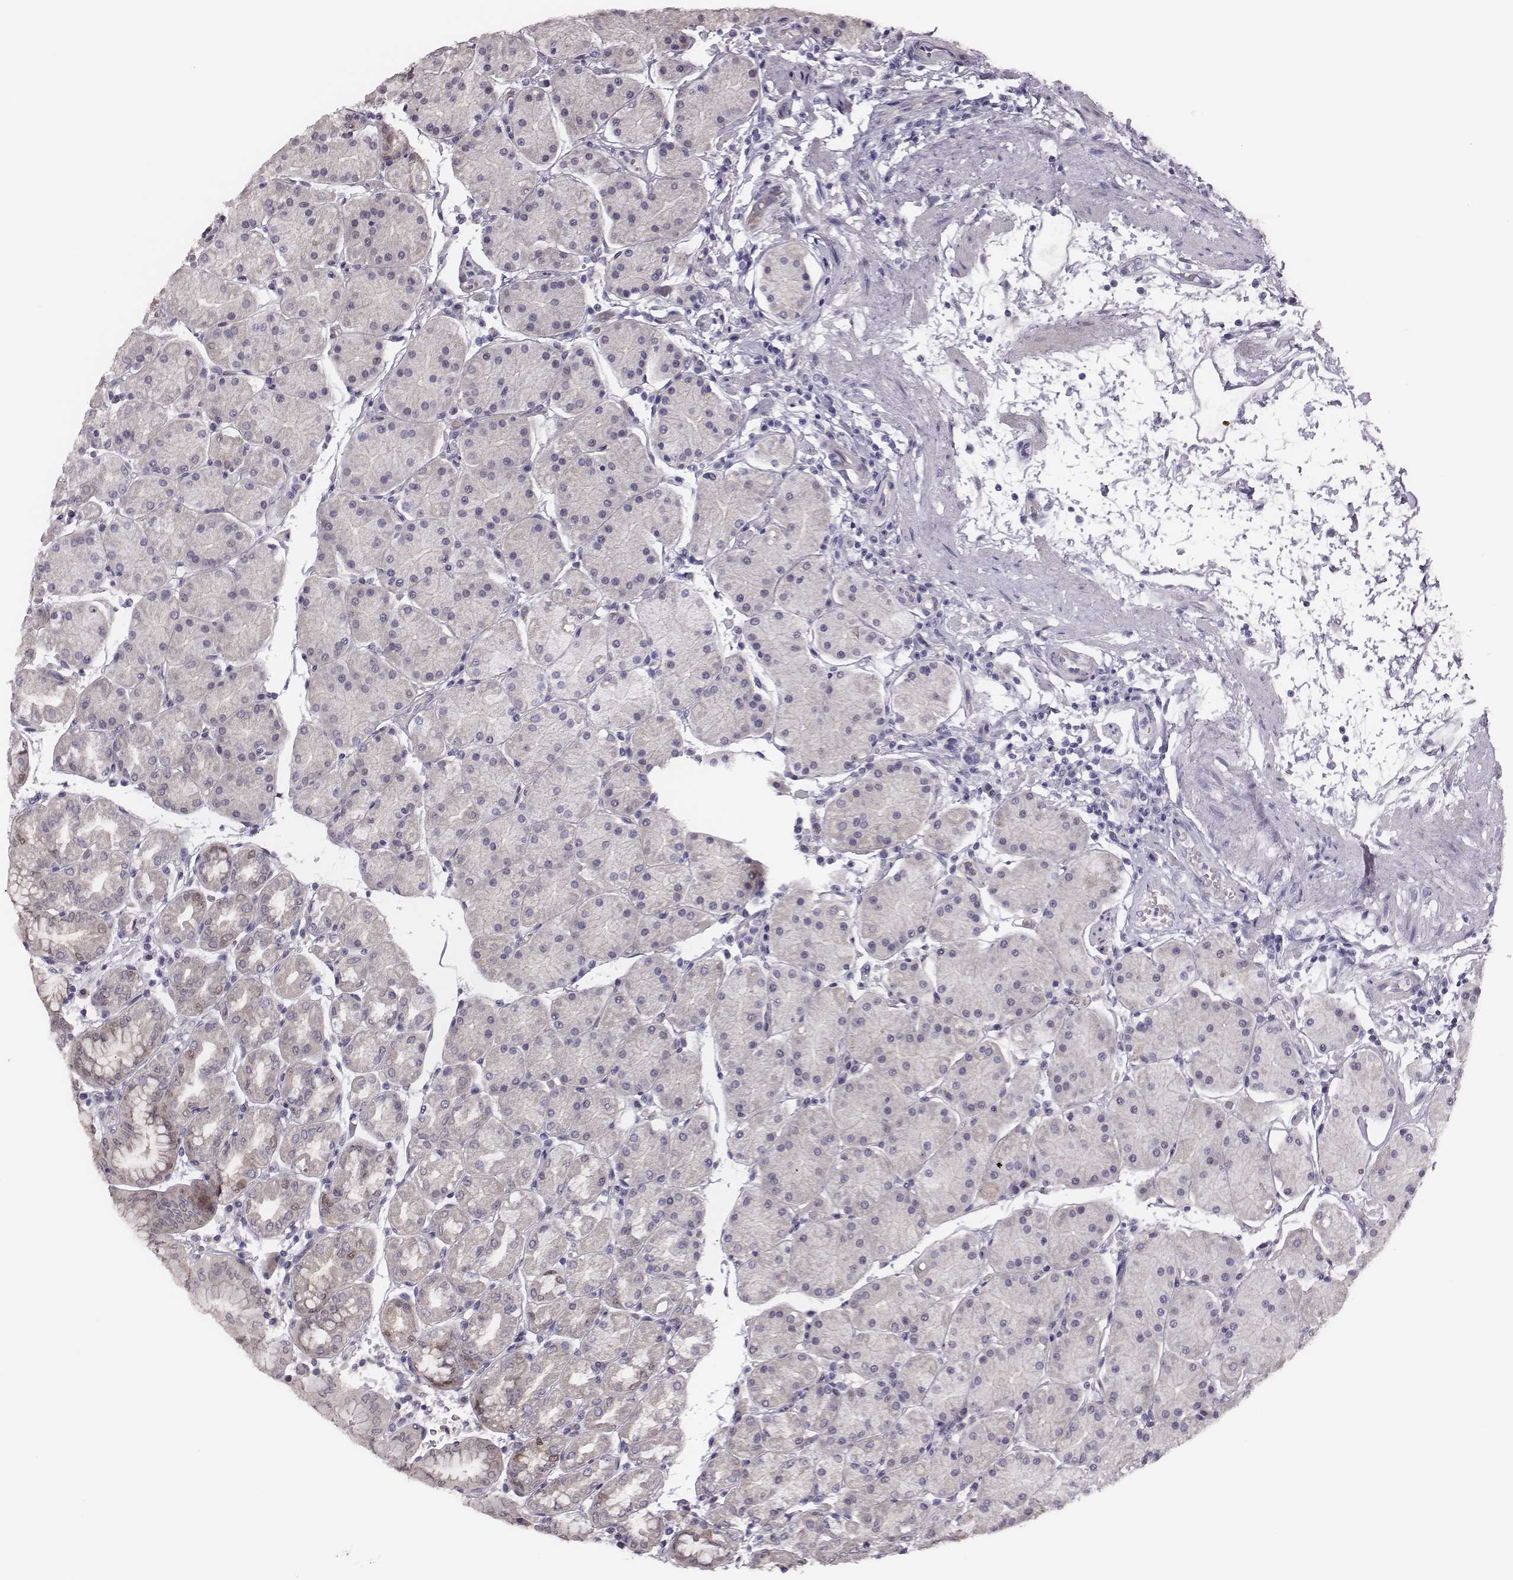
{"staining": {"intensity": "weak", "quantity": "<25%", "location": "cytoplasmic/membranous"}, "tissue": "stomach", "cell_type": "Glandular cells", "image_type": "normal", "snomed": [{"axis": "morphology", "description": "Normal tissue, NOS"}, {"axis": "topography", "description": "Stomach"}], "caption": "DAB (3,3'-diaminobenzidine) immunohistochemical staining of normal human stomach reveals no significant positivity in glandular cells.", "gene": "SCML2", "patient": {"sex": "male", "age": 54}}